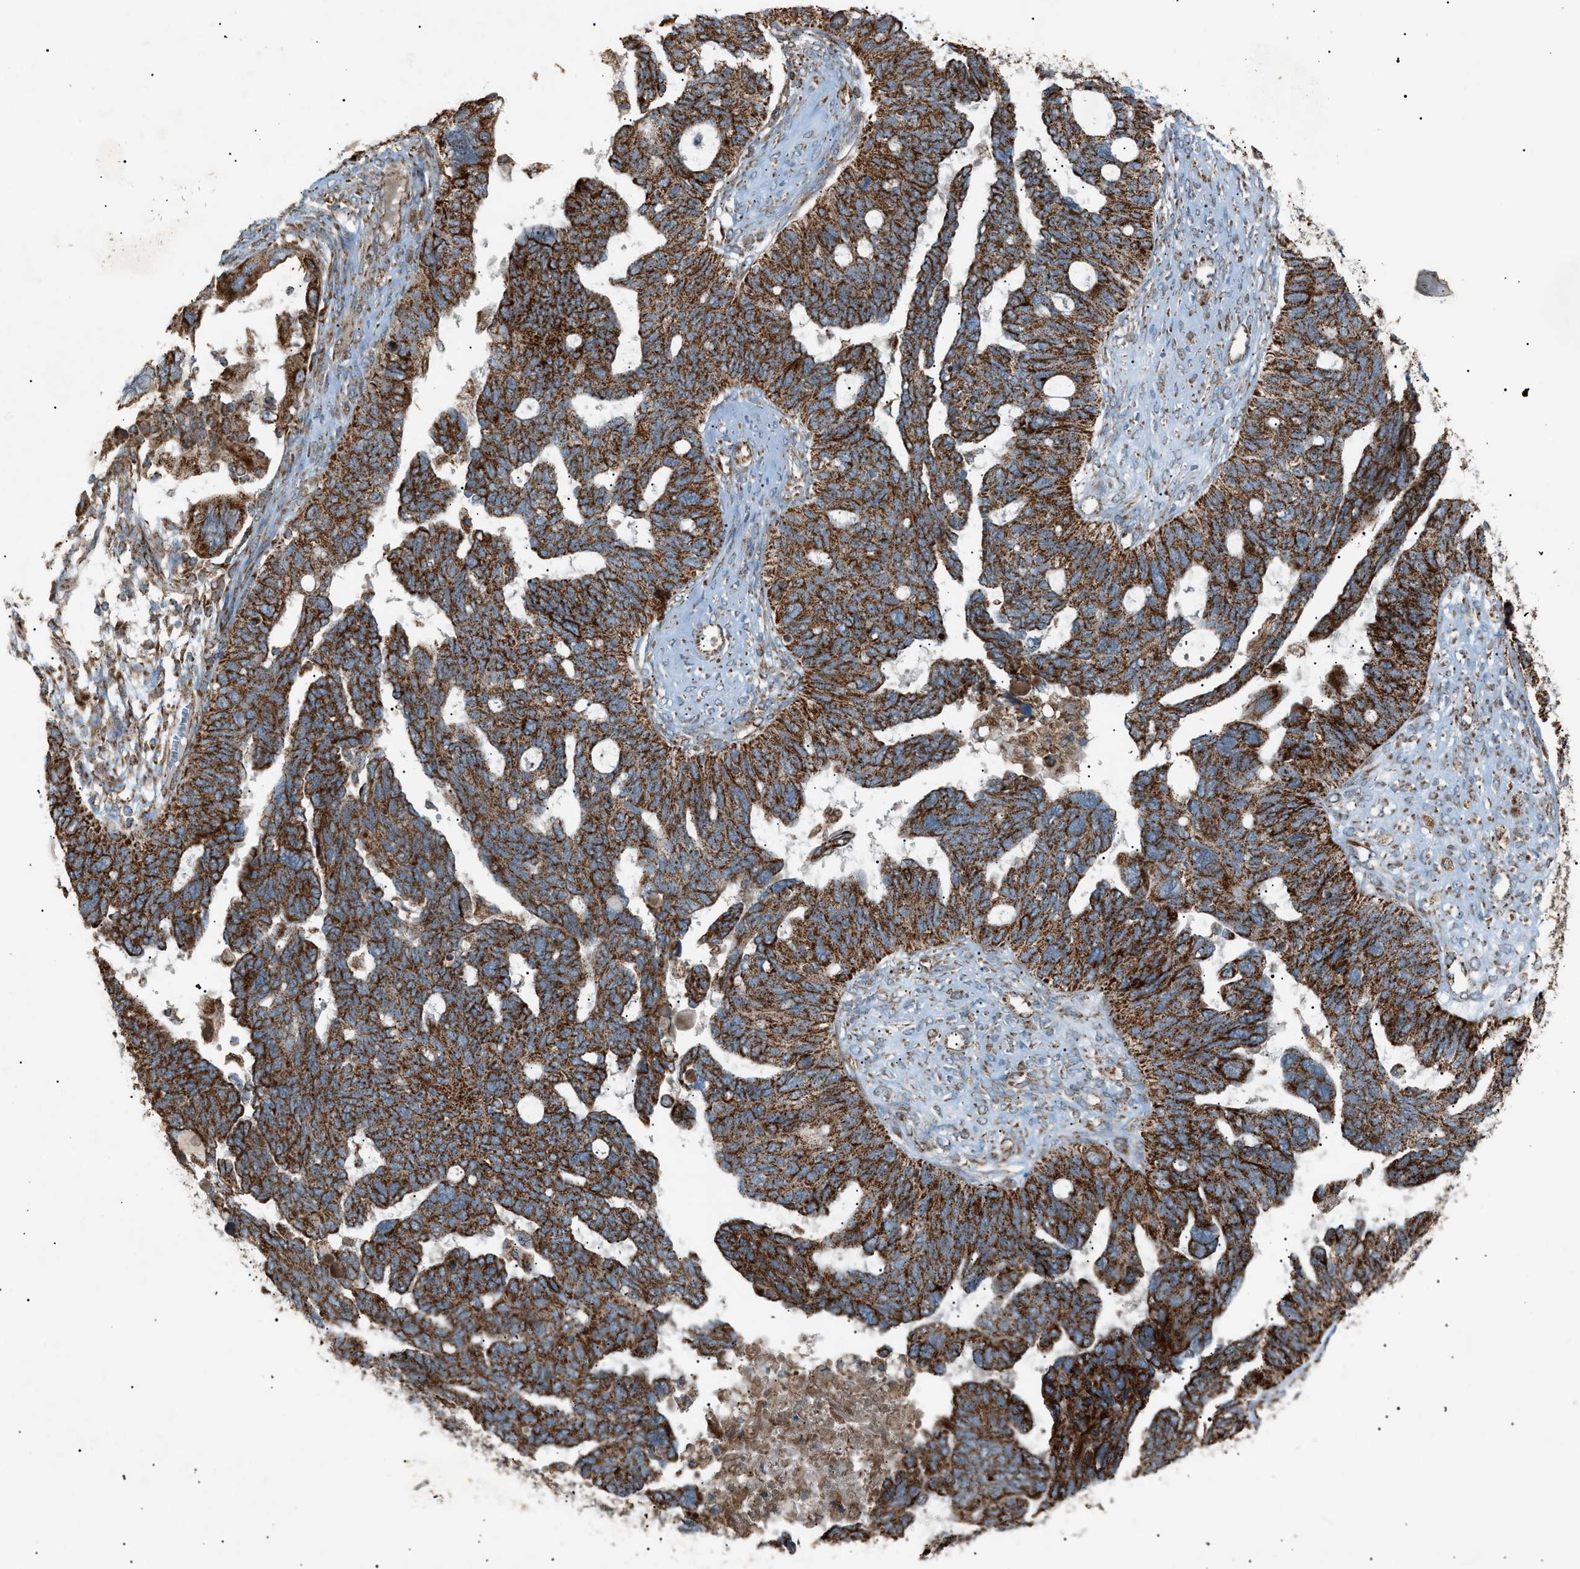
{"staining": {"intensity": "strong", "quantity": ">75%", "location": "cytoplasmic/membranous"}, "tissue": "ovarian cancer", "cell_type": "Tumor cells", "image_type": "cancer", "snomed": [{"axis": "morphology", "description": "Cystadenocarcinoma, serous, NOS"}, {"axis": "topography", "description": "Ovary"}], "caption": "Immunohistochemistry (IHC) image of ovarian cancer (serous cystadenocarcinoma) stained for a protein (brown), which shows high levels of strong cytoplasmic/membranous expression in approximately >75% of tumor cells.", "gene": "C1GALT1C1", "patient": {"sex": "female", "age": 79}}